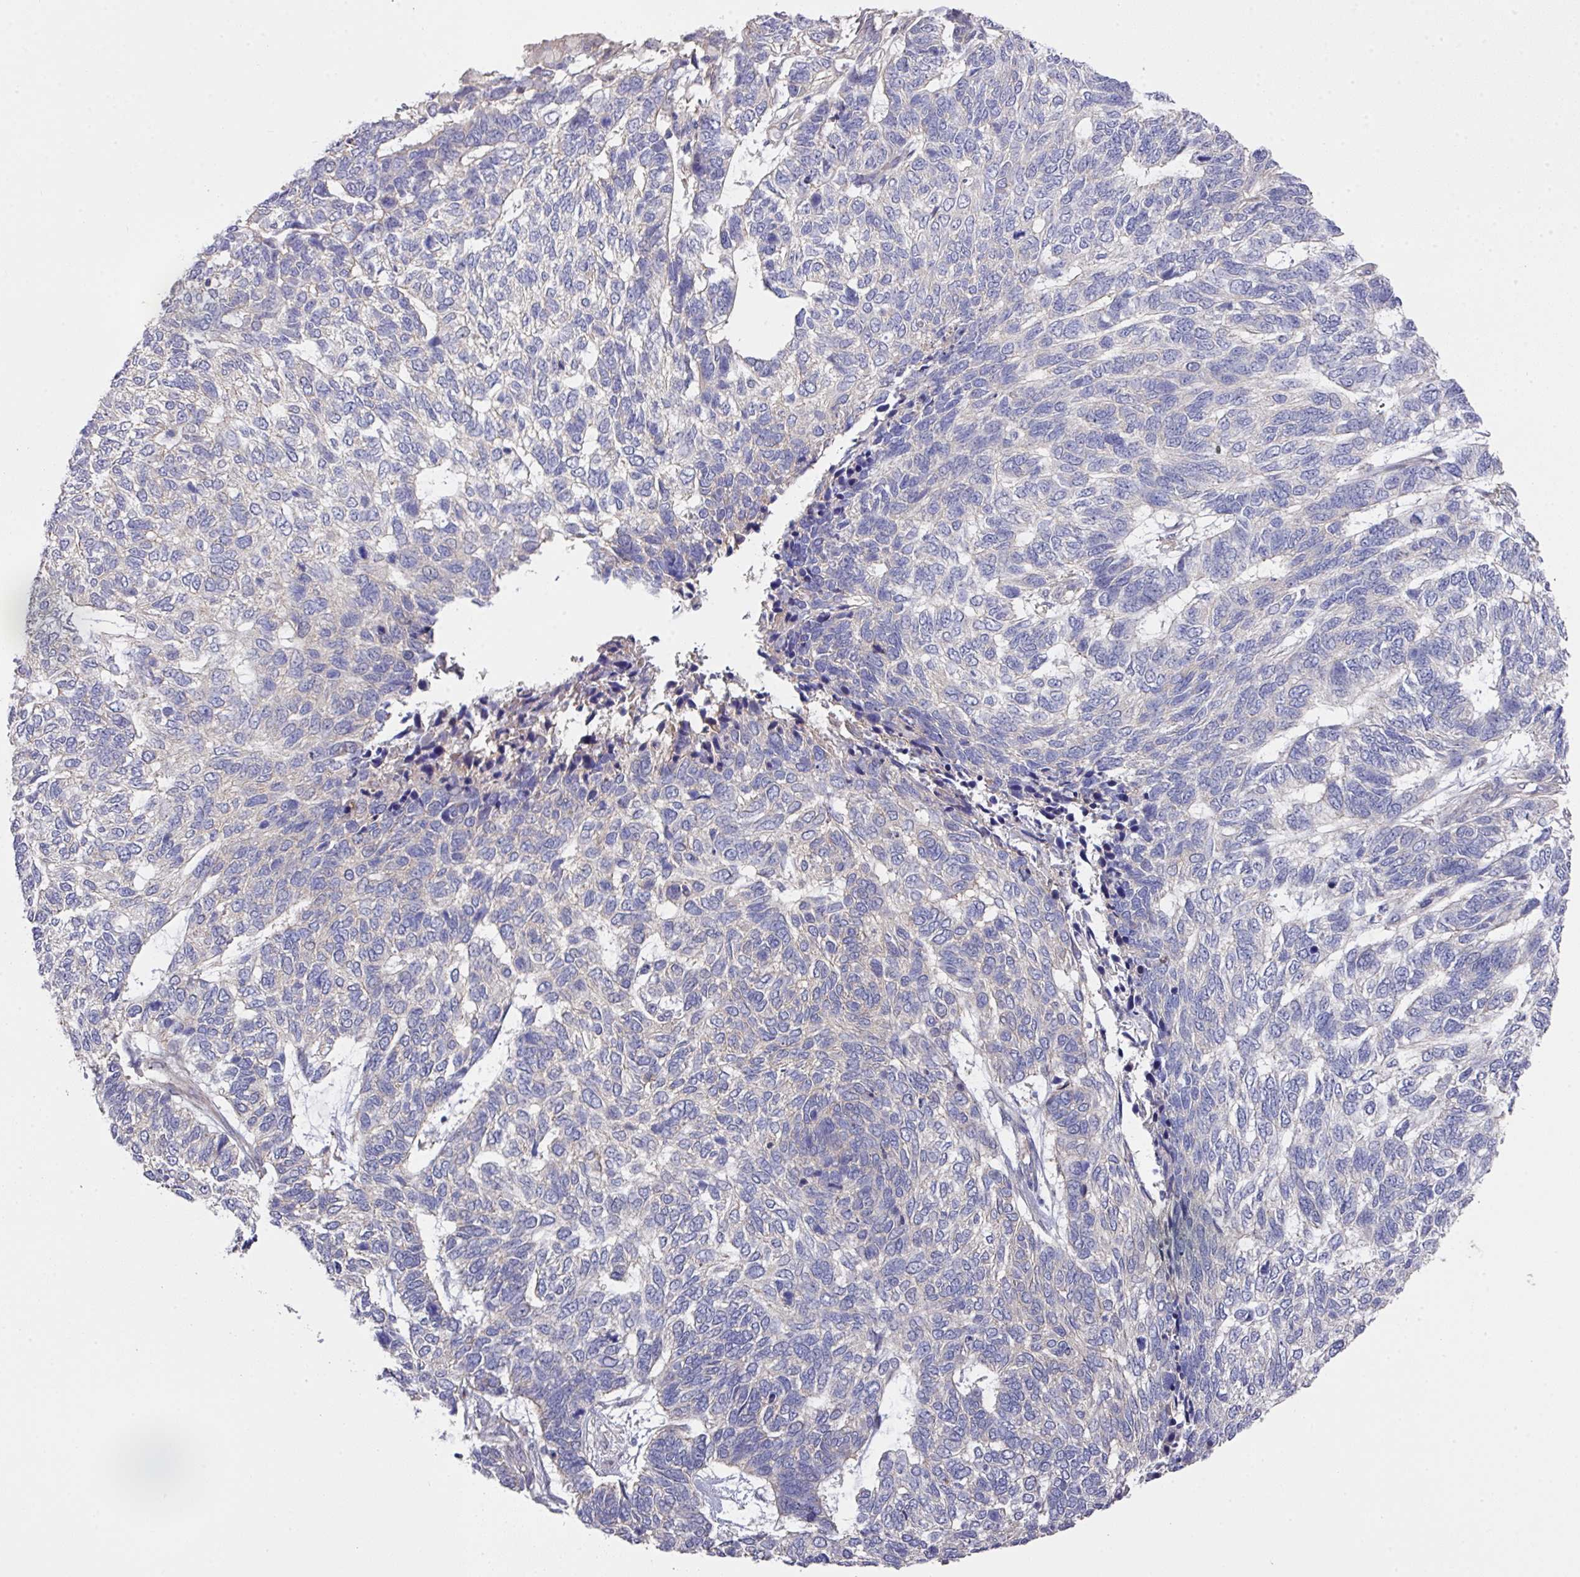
{"staining": {"intensity": "negative", "quantity": "none", "location": "none"}, "tissue": "skin cancer", "cell_type": "Tumor cells", "image_type": "cancer", "snomed": [{"axis": "morphology", "description": "Basal cell carcinoma"}, {"axis": "topography", "description": "Skin"}], "caption": "DAB immunohistochemical staining of basal cell carcinoma (skin) displays no significant staining in tumor cells. (DAB (3,3'-diaminobenzidine) IHC with hematoxylin counter stain).", "gene": "PRR5", "patient": {"sex": "female", "age": 65}}